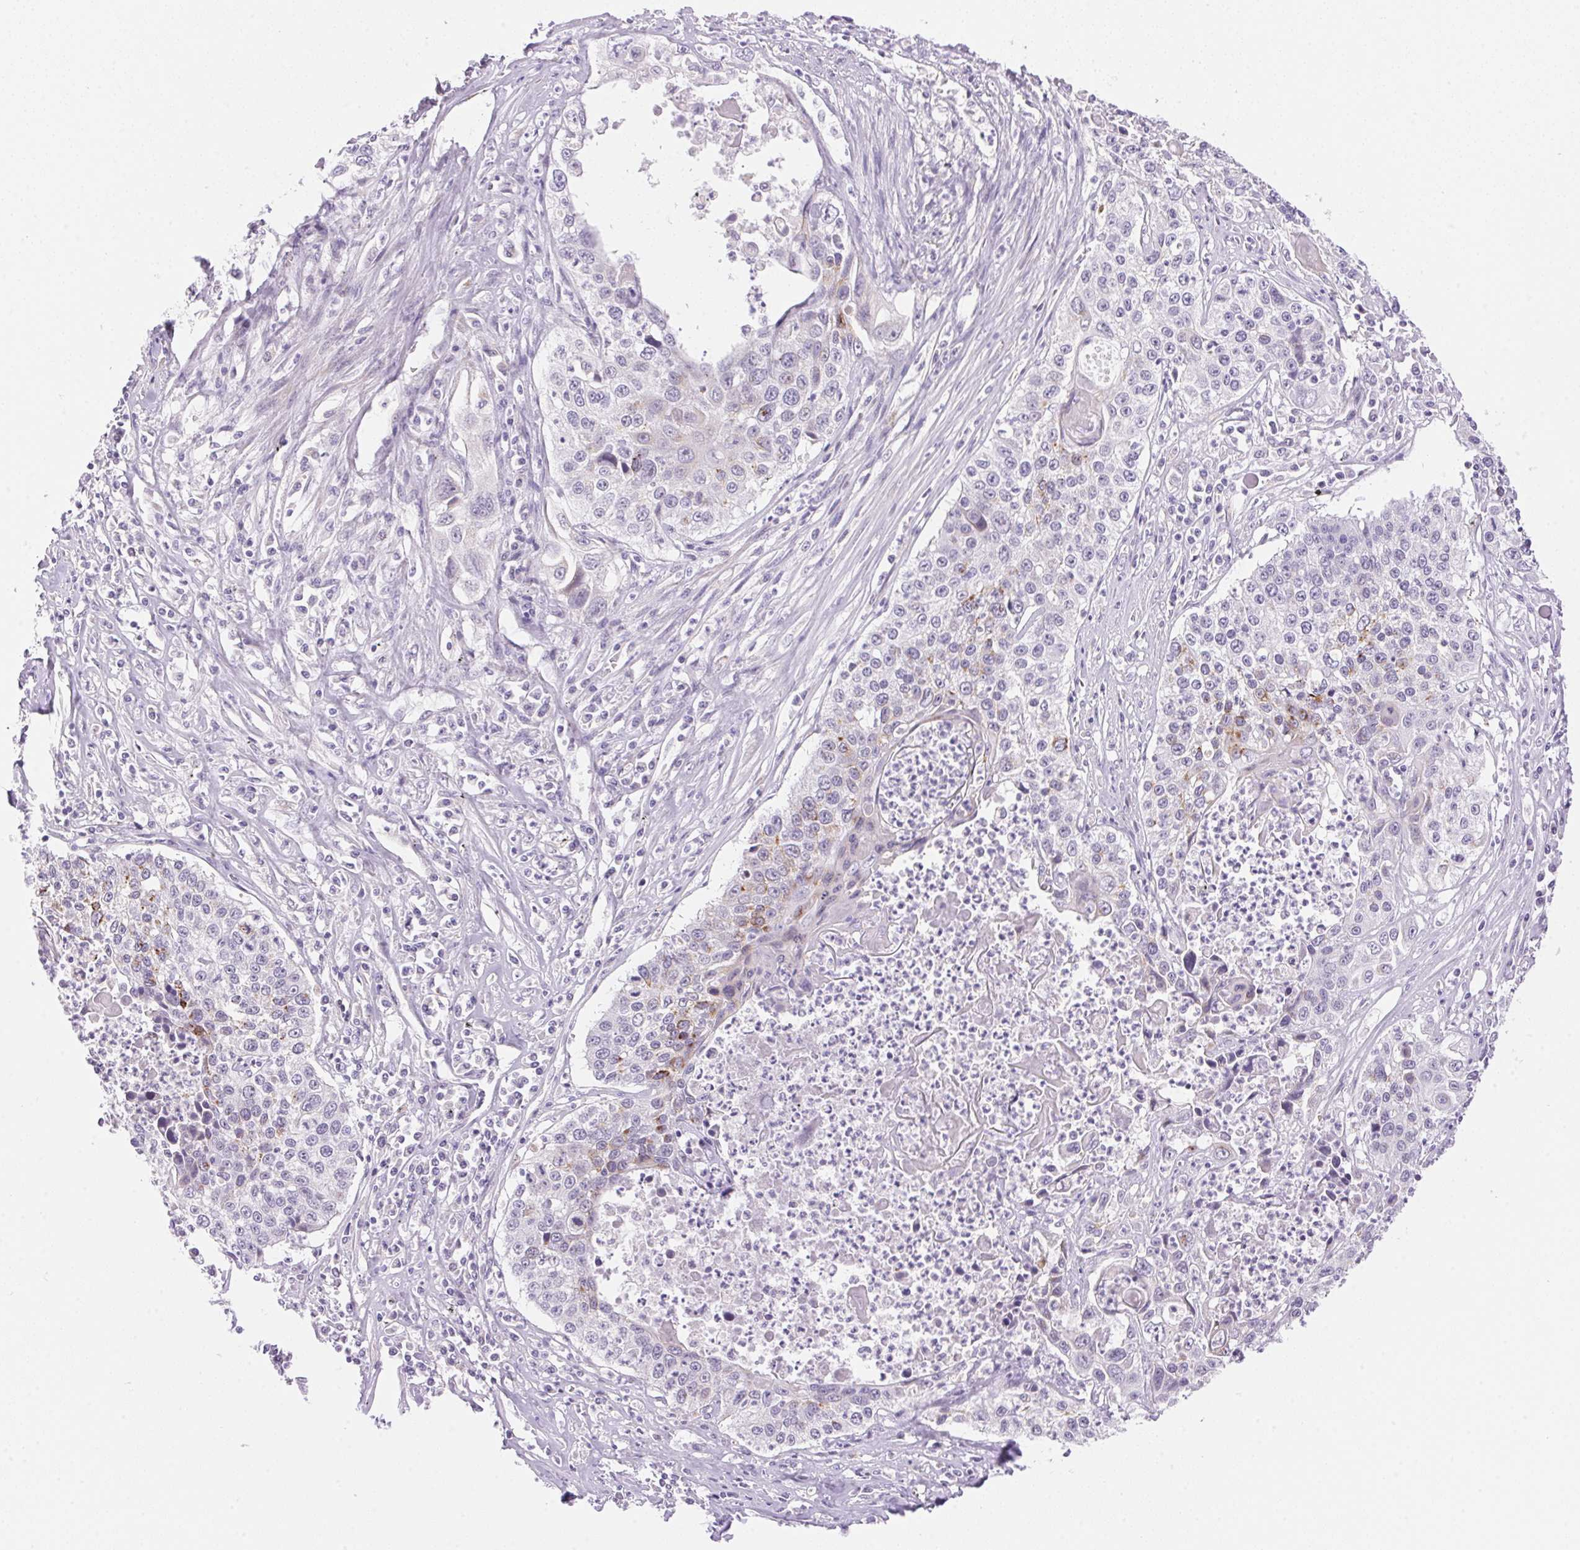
{"staining": {"intensity": "negative", "quantity": "none", "location": "none"}, "tissue": "lung cancer", "cell_type": "Tumor cells", "image_type": "cancer", "snomed": [{"axis": "morphology", "description": "Squamous cell carcinoma, NOS"}, {"axis": "morphology", "description": "Squamous cell carcinoma, metastatic, NOS"}, {"axis": "topography", "description": "Lung"}, {"axis": "topography", "description": "Pleura, NOS"}], "caption": "DAB (3,3'-diaminobenzidine) immunohistochemical staining of lung cancer (squamous cell carcinoma) shows no significant positivity in tumor cells. (Brightfield microscopy of DAB IHC at high magnification).", "gene": "TEKT1", "patient": {"sex": "male", "age": 72}}